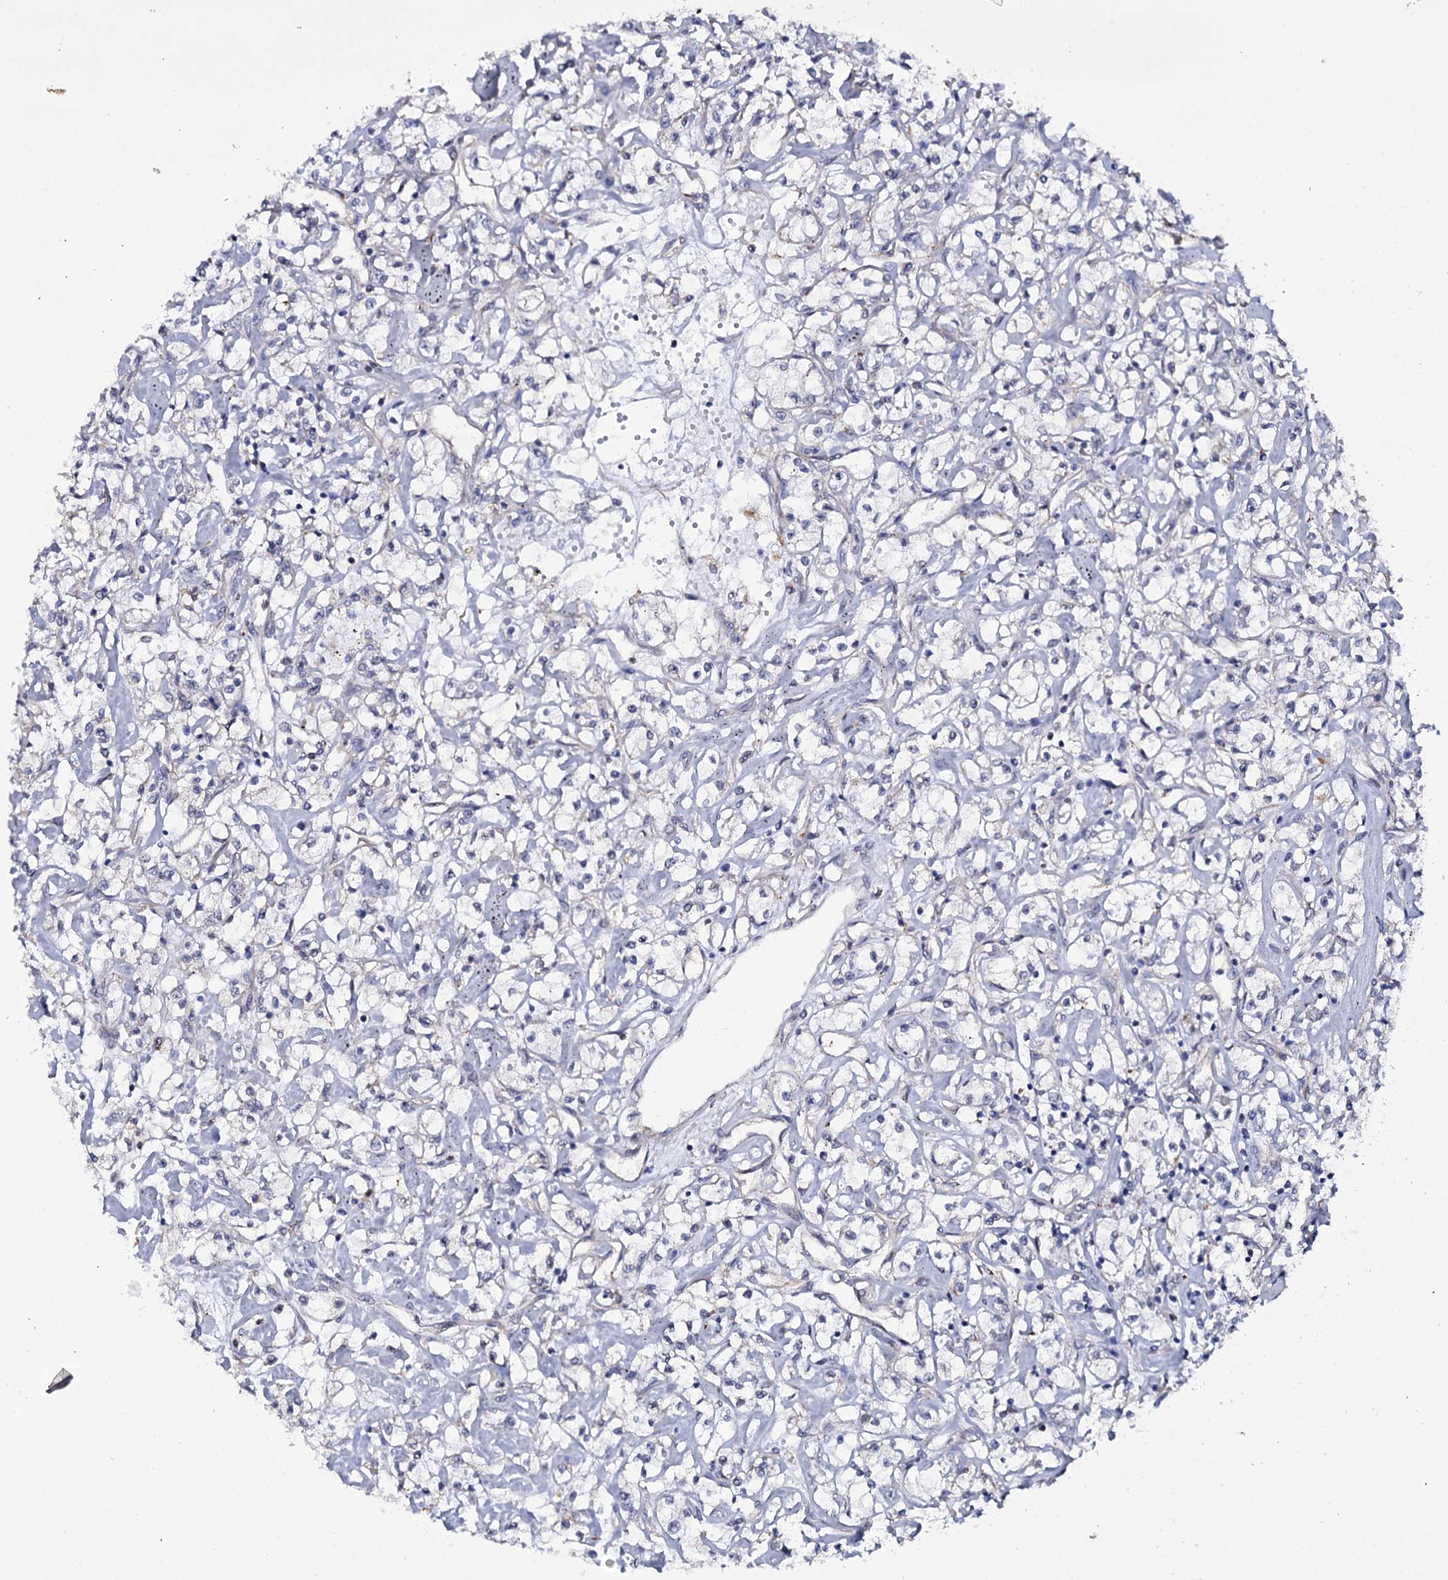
{"staining": {"intensity": "negative", "quantity": "none", "location": "none"}, "tissue": "renal cancer", "cell_type": "Tumor cells", "image_type": "cancer", "snomed": [{"axis": "morphology", "description": "Adenocarcinoma, NOS"}, {"axis": "topography", "description": "Kidney"}], "caption": "A high-resolution image shows immunohistochemistry staining of adenocarcinoma (renal), which shows no significant staining in tumor cells.", "gene": "TTC23", "patient": {"sex": "female", "age": 59}}